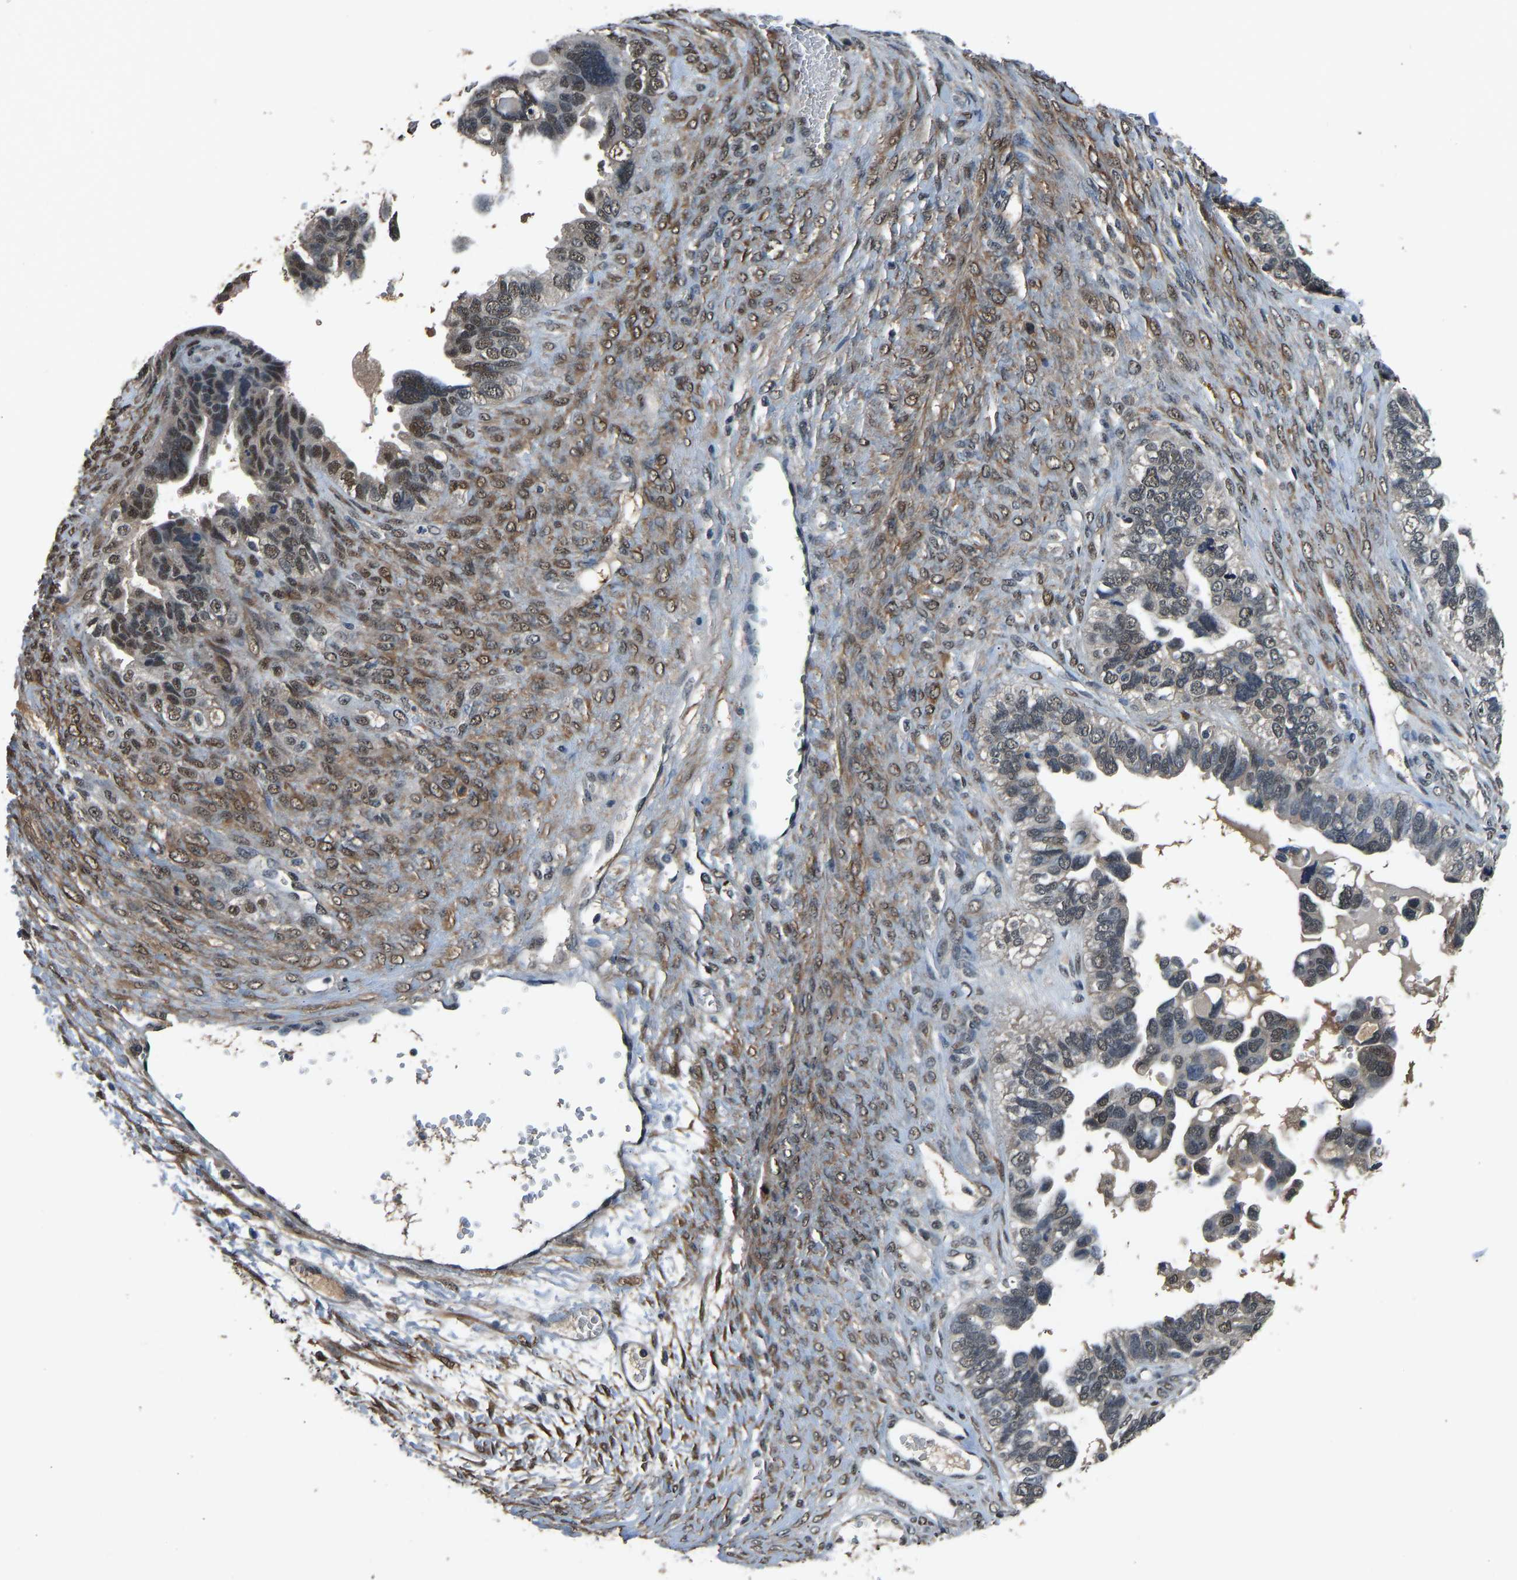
{"staining": {"intensity": "weak", "quantity": ">75%", "location": "nuclear"}, "tissue": "ovarian cancer", "cell_type": "Tumor cells", "image_type": "cancer", "snomed": [{"axis": "morphology", "description": "Cystadenocarcinoma, serous, NOS"}, {"axis": "topography", "description": "Ovary"}], "caption": "Protein staining by immunohistochemistry (IHC) shows weak nuclear positivity in approximately >75% of tumor cells in serous cystadenocarcinoma (ovarian). Using DAB (3,3'-diaminobenzidine) (brown) and hematoxylin (blue) stains, captured at high magnification using brightfield microscopy.", "gene": "TOX4", "patient": {"sex": "female", "age": 79}}